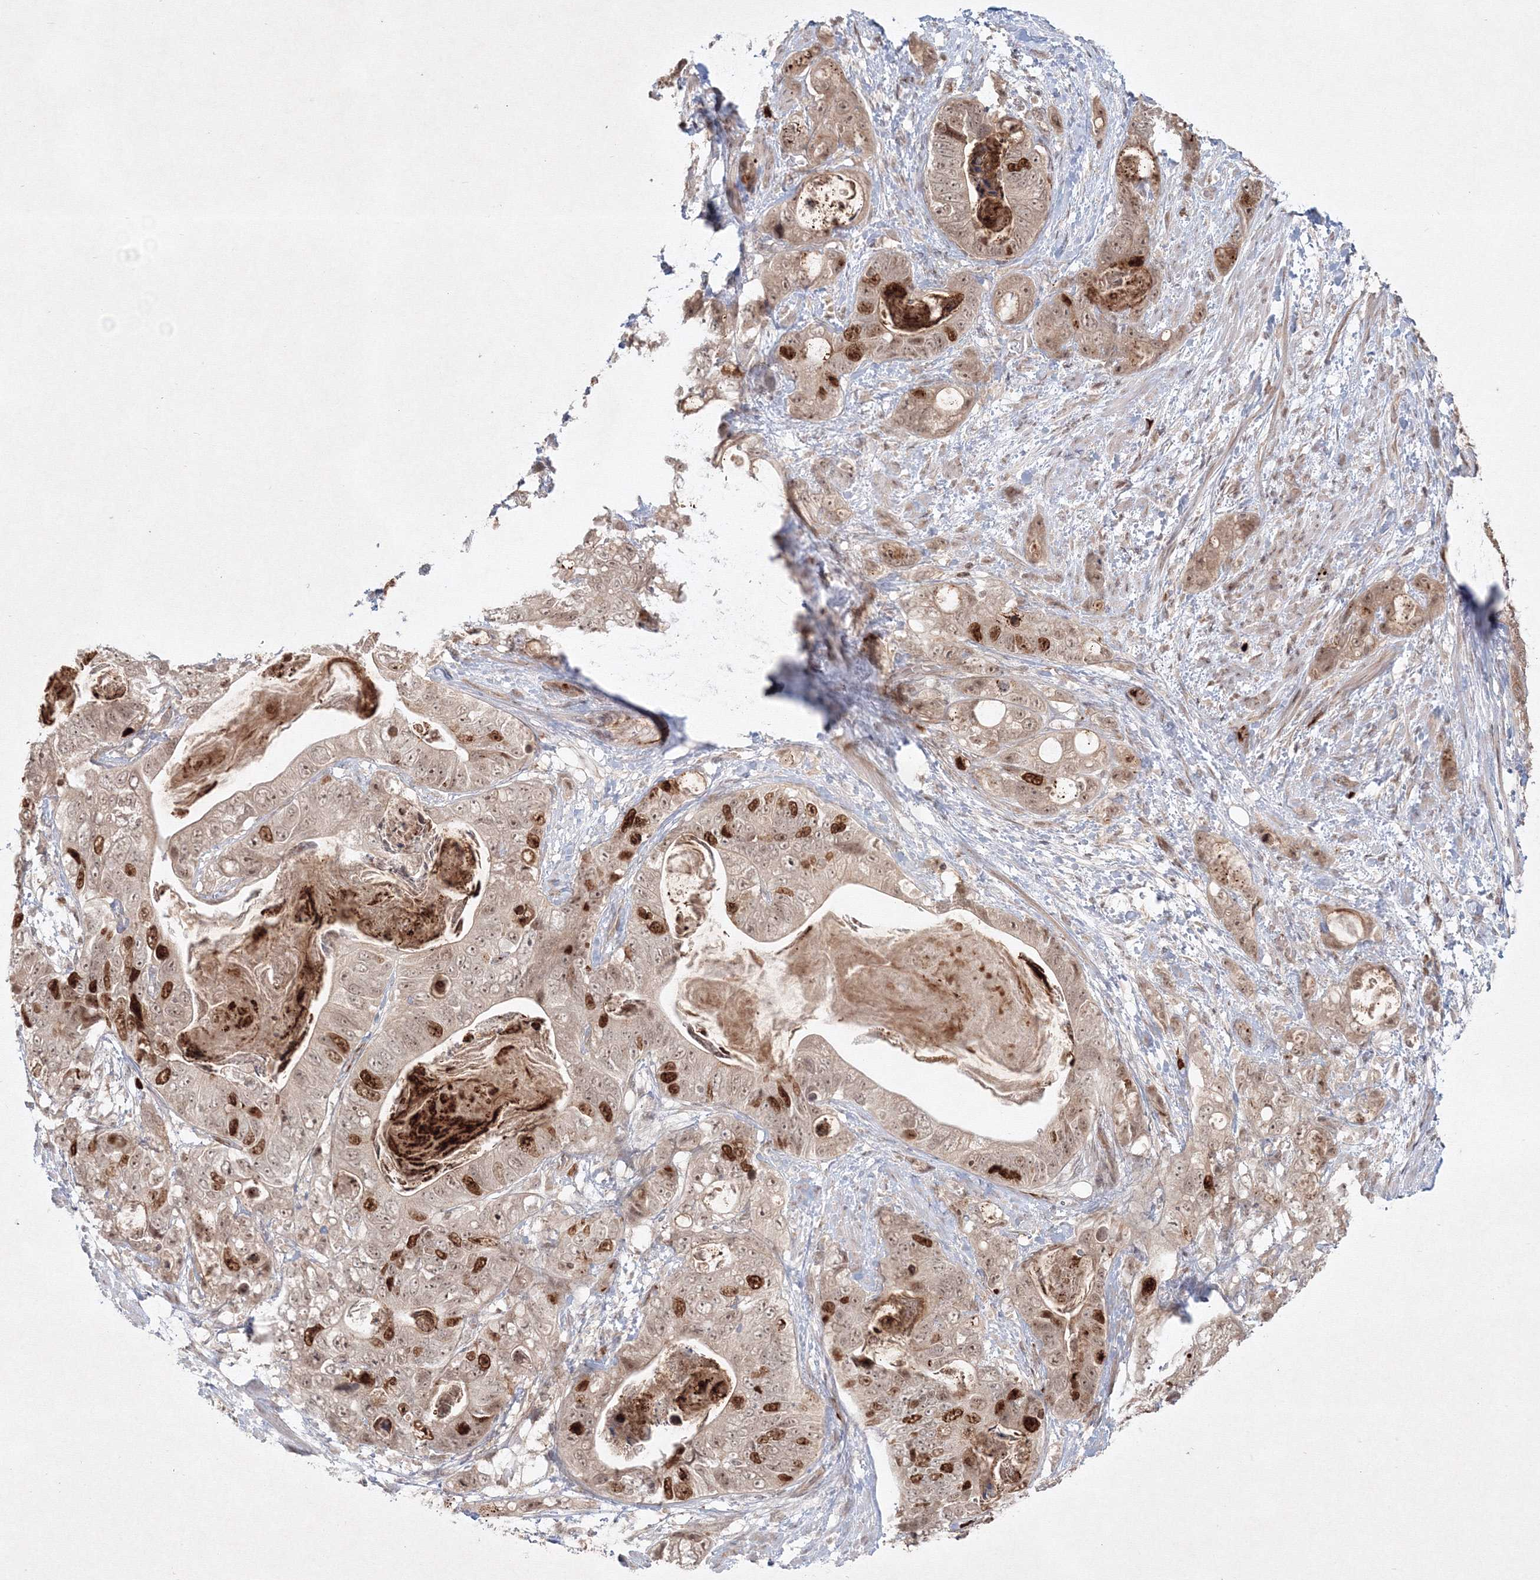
{"staining": {"intensity": "strong", "quantity": "25%-75%", "location": "nuclear"}, "tissue": "stomach cancer", "cell_type": "Tumor cells", "image_type": "cancer", "snomed": [{"axis": "morphology", "description": "Normal tissue, NOS"}, {"axis": "morphology", "description": "Adenocarcinoma, NOS"}, {"axis": "topography", "description": "Stomach"}], "caption": "Immunohistochemistry histopathology image of adenocarcinoma (stomach) stained for a protein (brown), which exhibits high levels of strong nuclear positivity in about 25%-75% of tumor cells.", "gene": "KIF20A", "patient": {"sex": "female", "age": 89}}